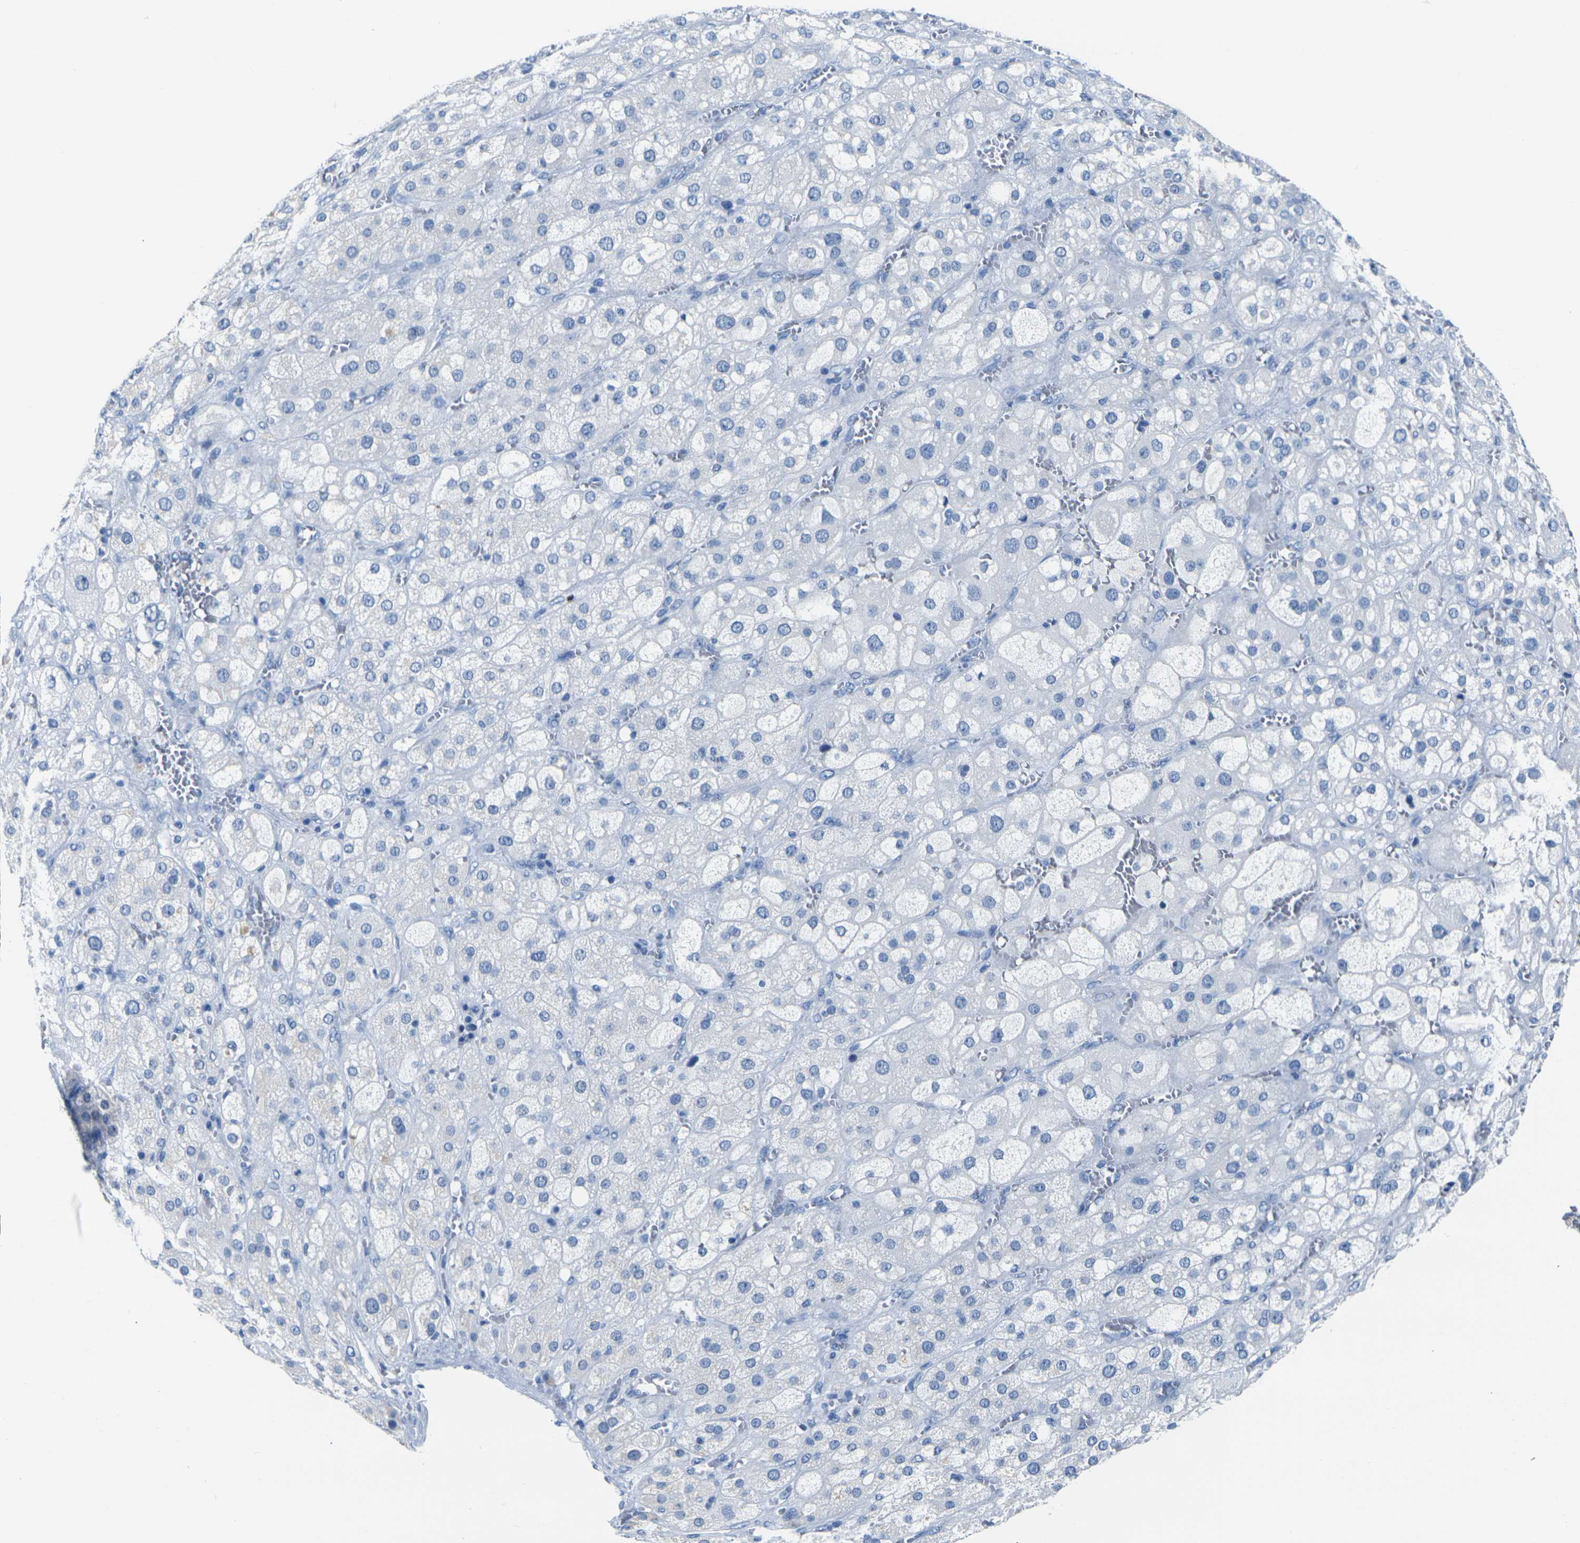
{"staining": {"intensity": "negative", "quantity": "none", "location": "none"}, "tissue": "adrenal gland", "cell_type": "Glandular cells", "image_type": "normal", "snomed": [{"axis": "morphology", "description": "Normal tissue, NOS"}, {"axis": "topography", "description": "Adrenal gland"}], "caption": "This photomicrograph is of normal adrenal gland stained with IHC to label a protein in brown with the nuclei are counter-stained blue. There is no expression in glandular cells. (DAB immunohistochemistry (IHC) with hematoxylin counter stain).", "gene": "CLDN7", "patient": {"sex": "female", "age": 47}}